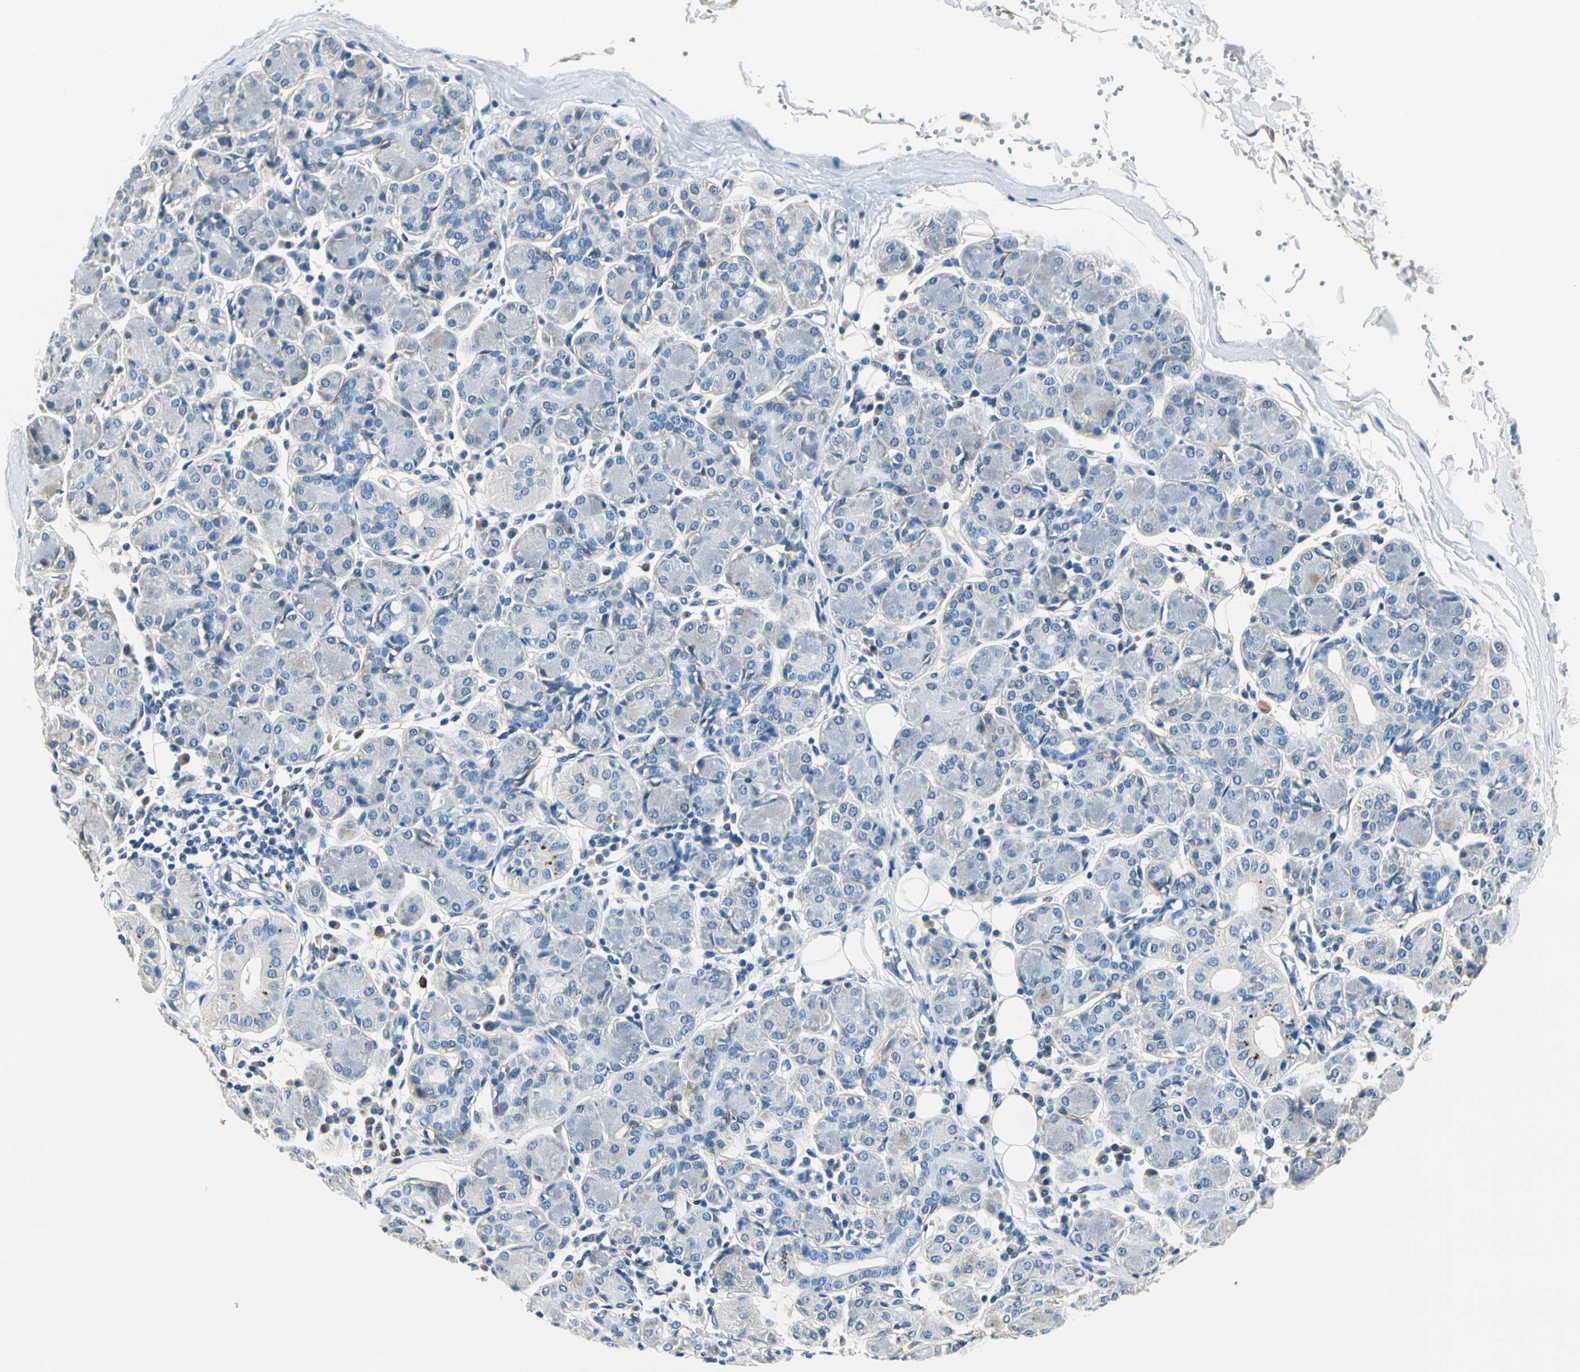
{"staining": {"intensity": "negative", "quantity": "none", "location": "none"}, "tissue": "salivary gland", "cell_type": "Glandular cells", "image_type": "normal", "snomed": [{"axis": "morphology", "description": "Normal tissue, NOS"}, {"axis": "morphology", "description": "Inflammation, NOS"}, {"axis": "topography", "description": "Lymph node"}, {"axis": "topography", "description": "Salivary gland"}], "caption": "Glandular cells show no significant protein staining in benign salivary gland. The staining was performed using DAB to visualize the protein expression in brown, while the nuclei were stained in blue with hematoxylin (Magnification: 20x).", "gene": "TGFBR3", "patient": {"sex": "male", "age": 3}}